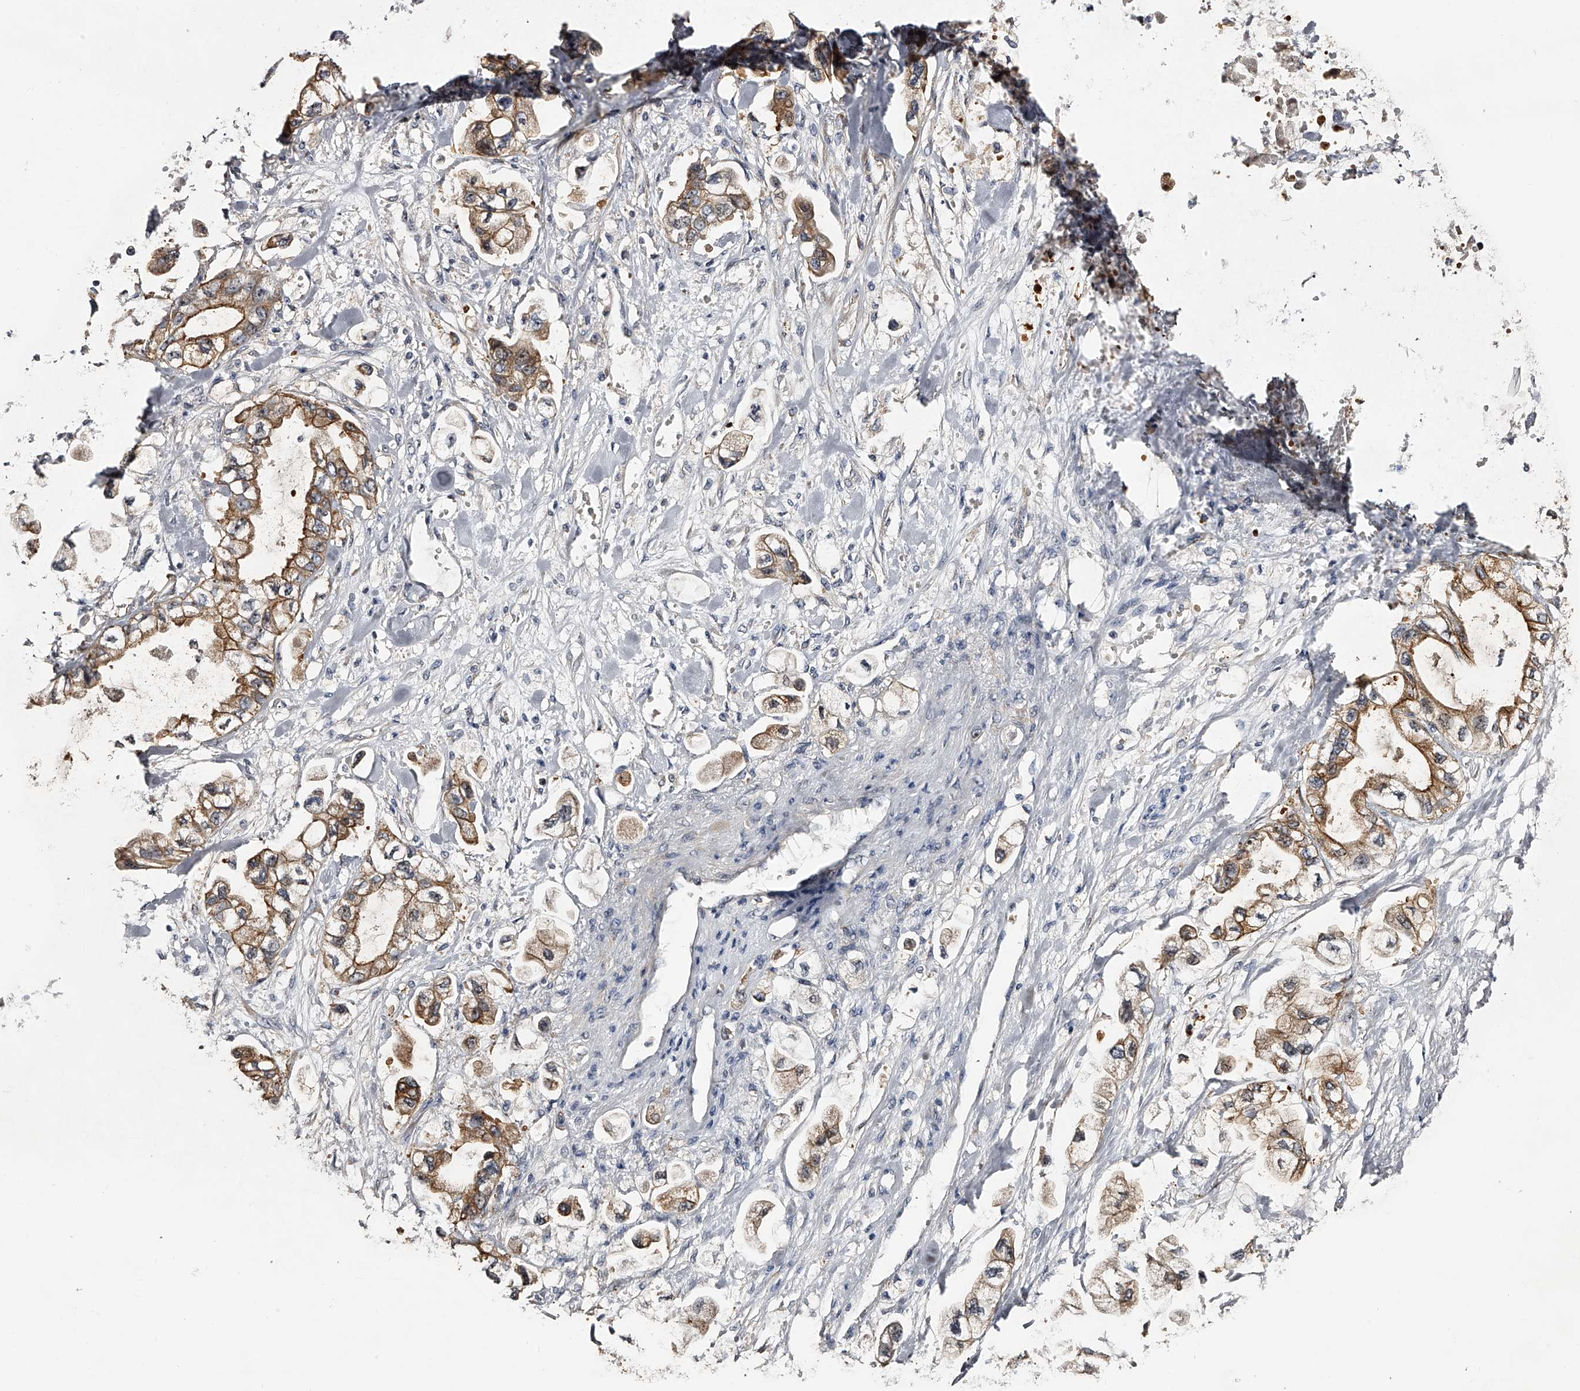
{"staining": {"intensity": "moderate", "quantity": ">75%", "location": "cytoplasmic/membranous,nuclear"}, "tissue": "stomach cancer", "cell_type": "Tumor cells", "image_type": "cancer", "snomed": [{"axis": "morphology", "description": "Normal tissue, NOS"}, {"axis": "morphology", "description": "Adenocarcinoma, NOS"}, {"axis": "topography", "description": "Stomach"}], "caption": "The image shows immunohistochemical staining of stomach cancer (adenocarcinoma). There is moderate cytoplasmic/membranous and nuclear positivity is present in about >75% of tumor cells. The protein is shown in brown color, while the nuclei are stained blue.", "gene": "MDN1", "patient": {"sex": "male", "age": 62}}